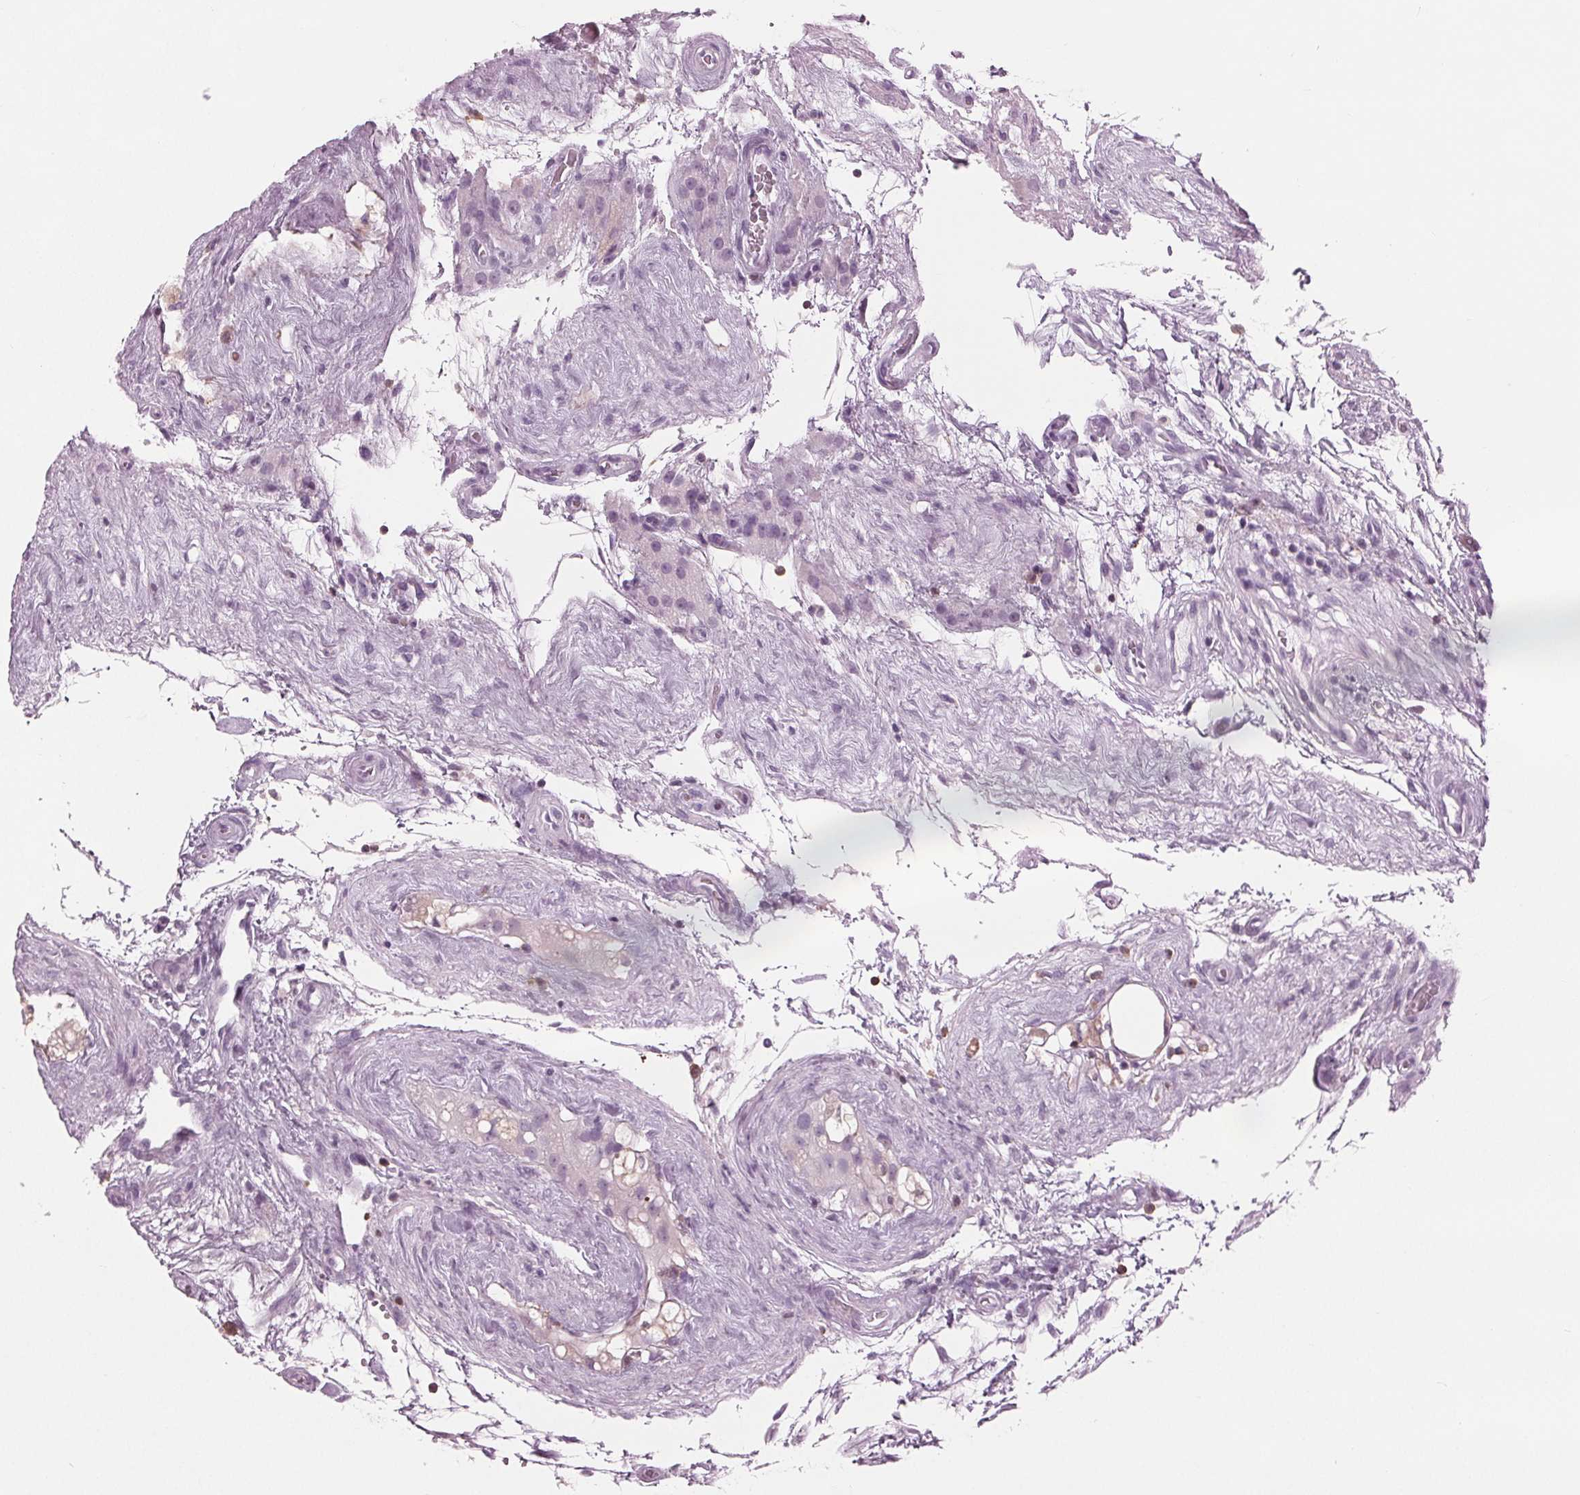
{"staining": {"intensity": "negative", "quantity": "none", "location": "none"}, "tissue": "testis cancer", "cell_type": "Tumor cells", "image_type": "cancer", "snomed": [{"axis": "morphology", "description": "Seminoma, NOS"}, {"axis": "topography", "description": "Testis"}], "caption": "Protein analysis of testis seminoma displays no significant expression in tumor cells.", "gene": "BTLA", "patient": {"sex": "male", "age": 71}}